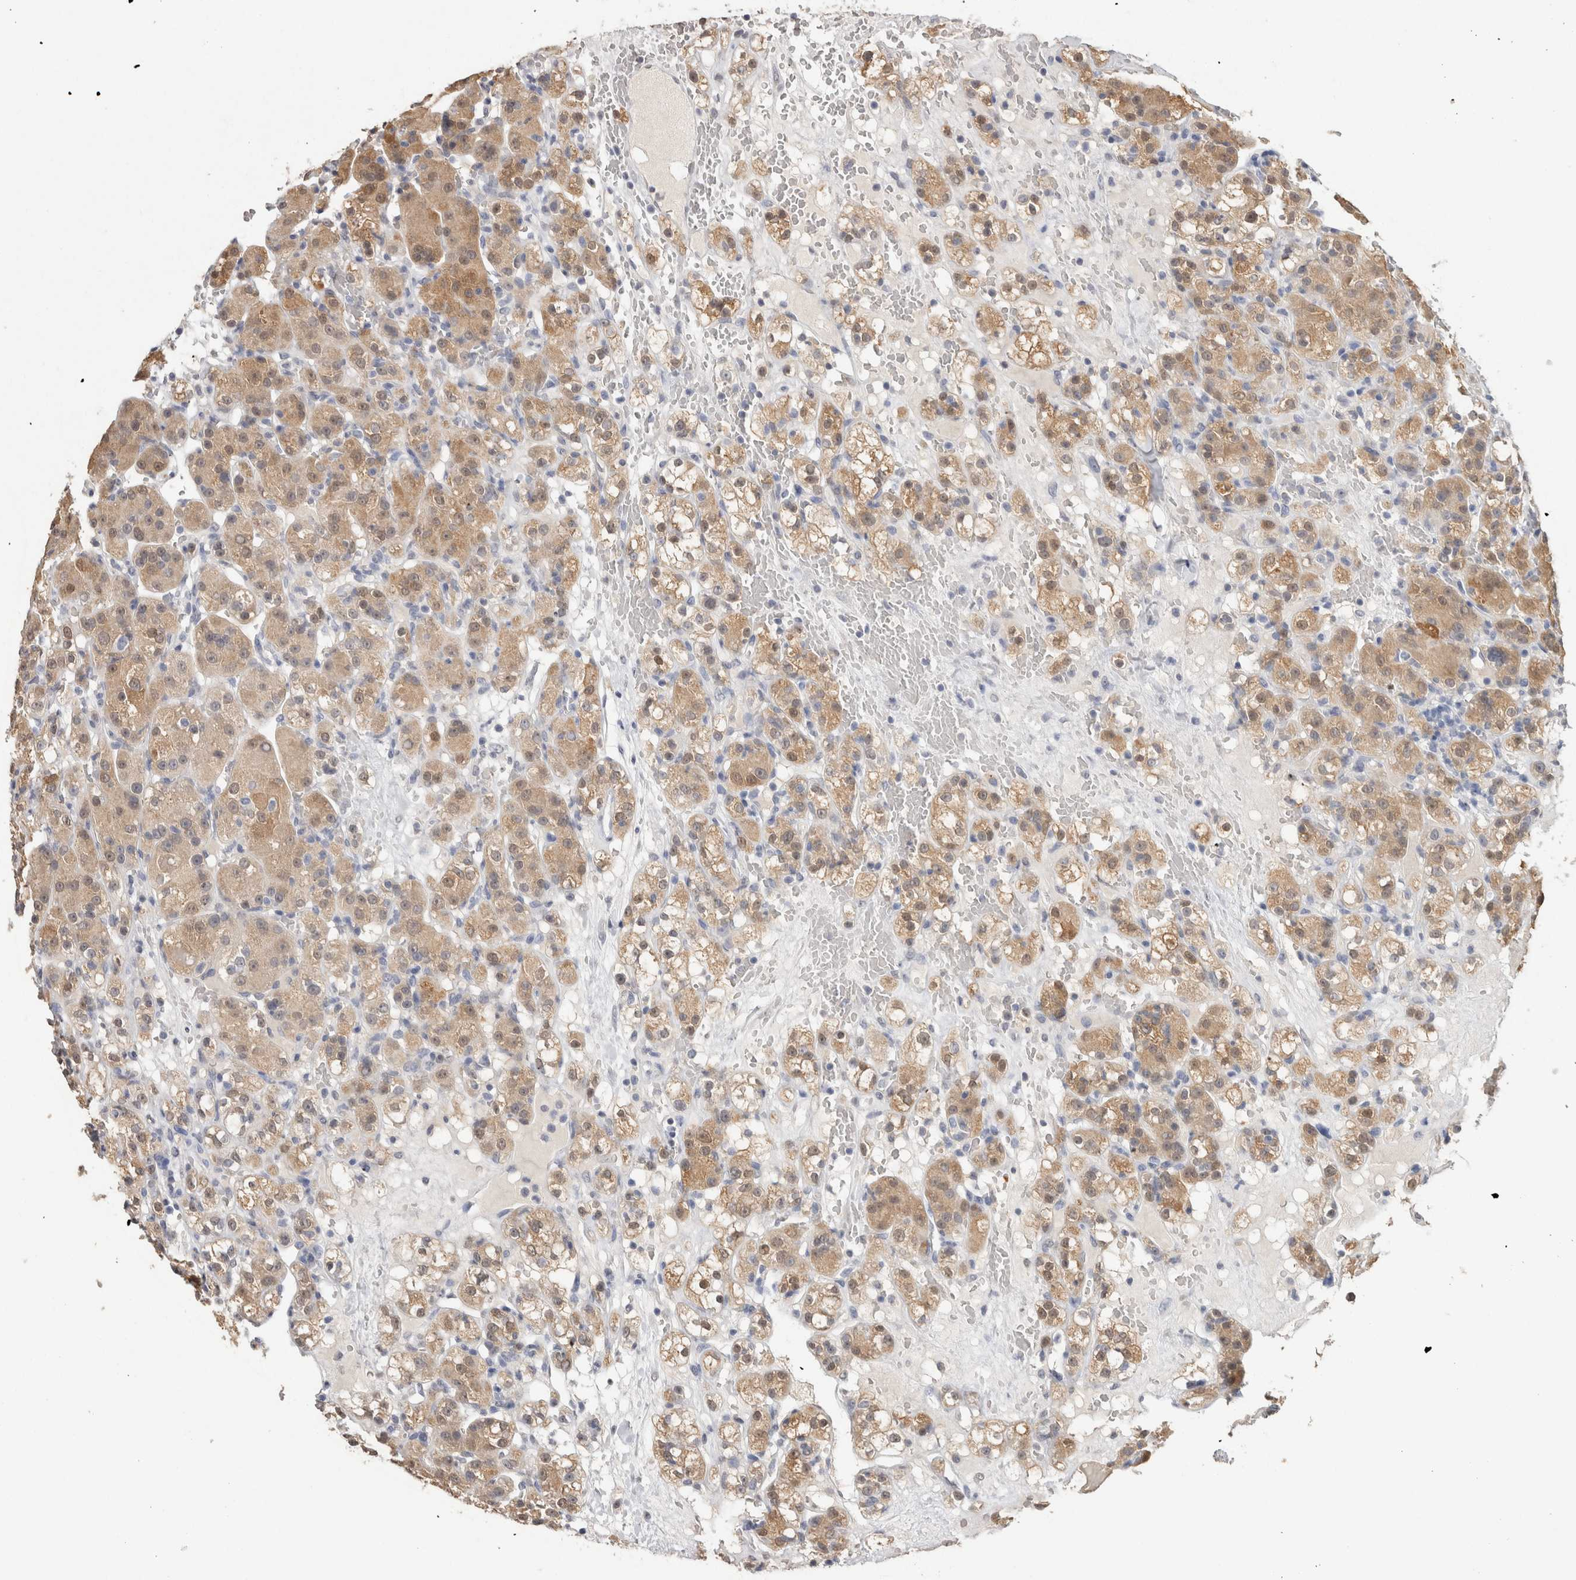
{"staining": {"intensity": "moderate", "quantity": ">75%", "location": "cytoplasmic/membranous"}, "tissue": "renal cancer", "cell_type": "Tumor cells", "image_type": "cancer", "snomed": [{"axis": "morphology", "description": "Normal tissue, NOS"}, {"axis": "morphology", "description": "Adenocarcinoma, NOS"}, {"axis": "topography", "description": "Kidney"}], "caption": "Brown immunohistochemical staining in adenocarcinoma (renal) demonstrates moderate cytoplasmic/membranous staining in approximately >75% of tumor cells.", "gene": "LGALS2", "patient": {"sex": "male", "age": 61}}